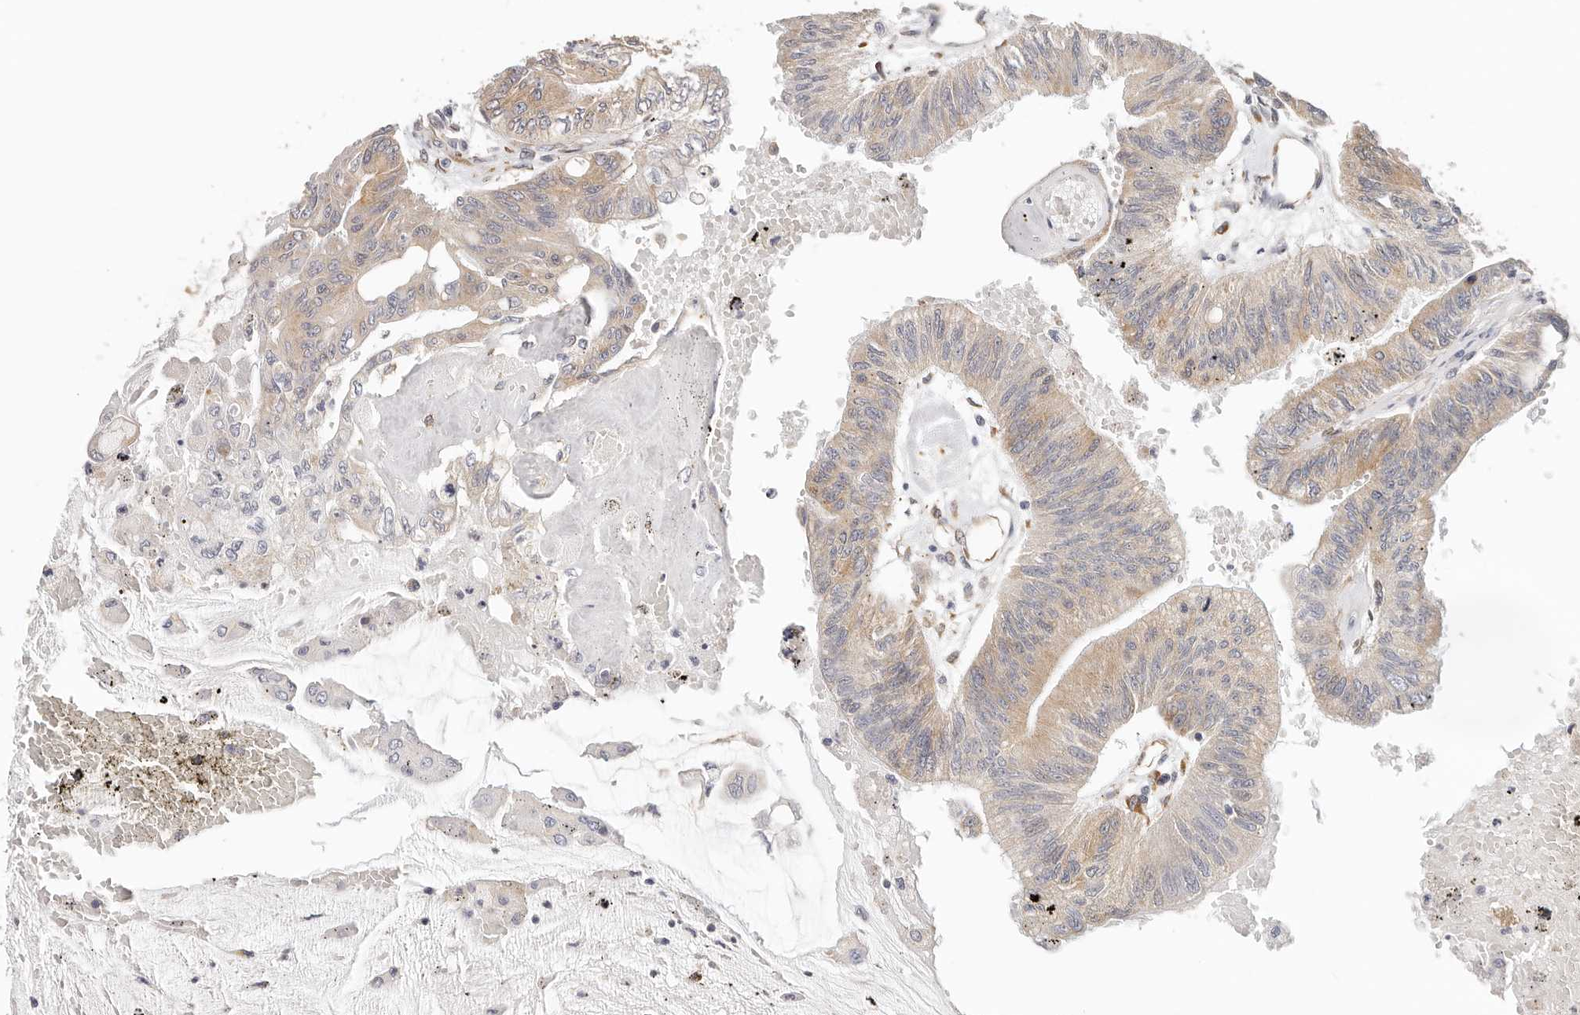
{"staining": {"intensity": "weak", "quantity": "25%-75%", "location": "cytoplasmic/membranous"}, "tissue": "colorectal cancer", "cell_type": "Tumor cells", "image_type": "cancer", "snomed": [{"axis": "morphology", "description": "Adenoma, NOS"}, {"axis": "morphology", "description": "Adenocarcinoma, NOS"}, {"axis": "topography", "description": "Colon"}], "caption": "DAB (3,3'-diaminobenzidine) immunohistochemical staining of human colorectal adenocarcinoma exhibits weak cytoplasmic/membranous protein expression in approximately 25%-75% of tumor cells.", "gene": "AFDN", "patient": {"sex": "male", "age": 79}}